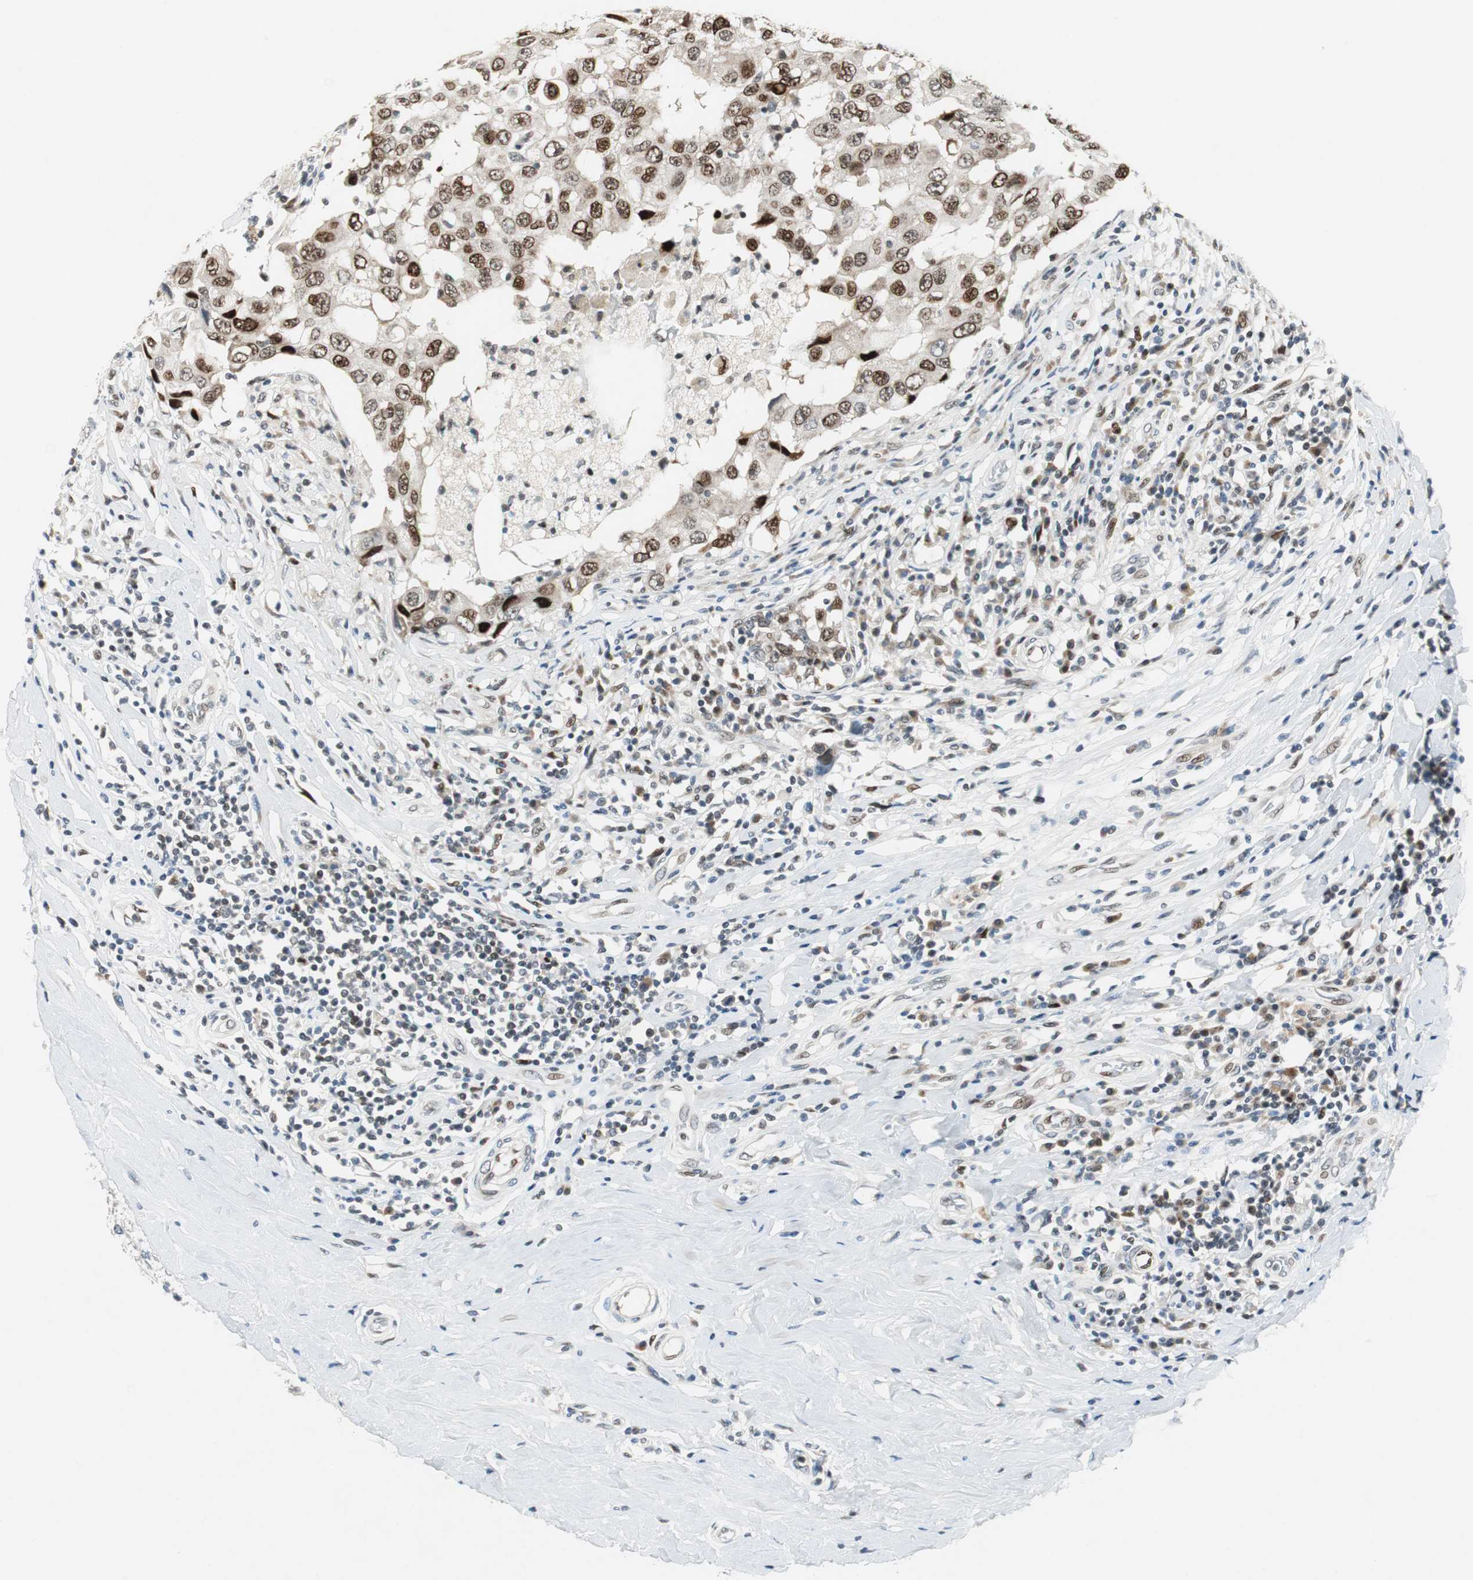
{"staining": {"intensity": "strong", "quantity": ">75%", "location": "nuclear"}, "tissue": "breast cancer", "cell_type": "Tumor cells", "image_type": "cancer", "snomed": [{"axis": "morphology", "description": "Duct carcinoma"}, {"axis": "topography", "description": "Breast"}], "caption": "This micrograph demonstrates IHC staining of invasive ductal carcinoma (breast), with high strong nuclear positivity in about >75% of tumor cells.", "gene": "AJUBA", "patient": {"sex": "female", "age": 27}}